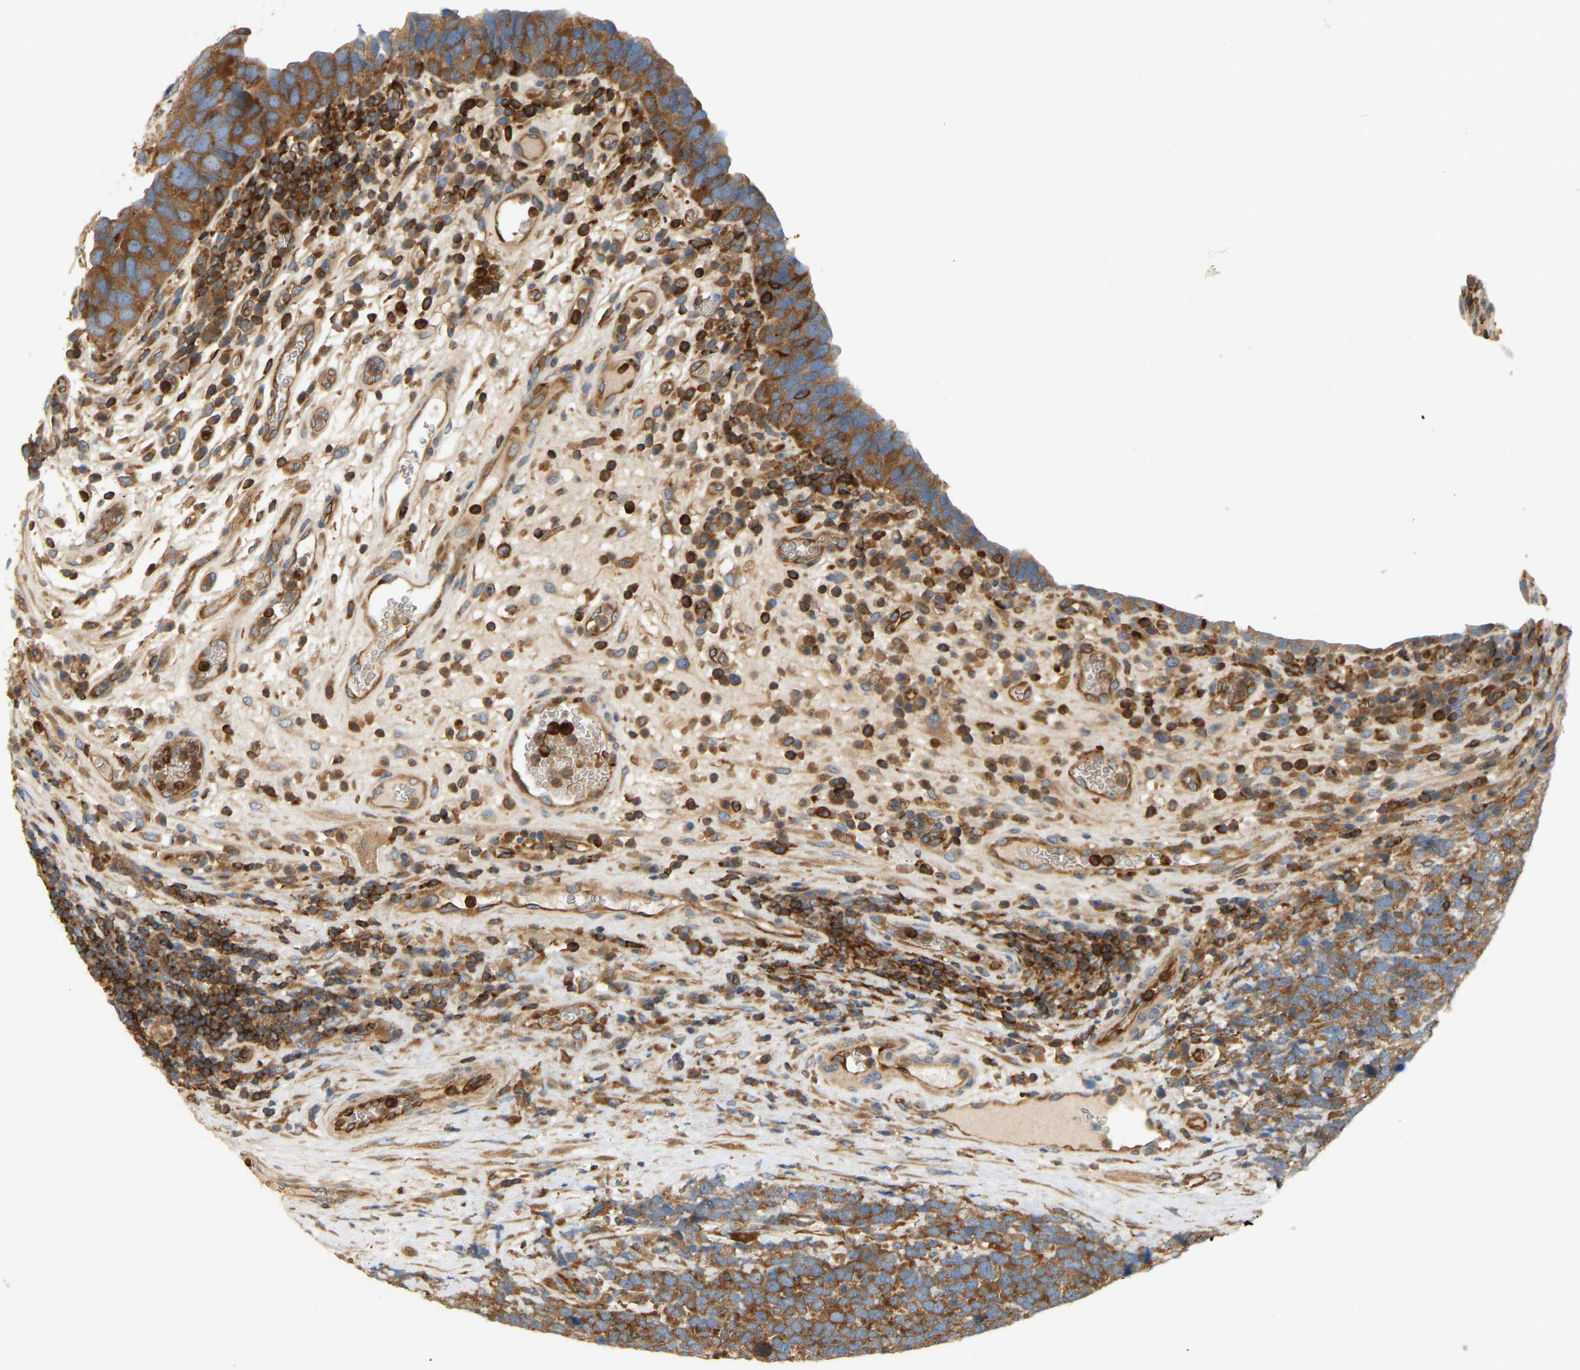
{"staining": {"intensity": "strong", "quantity": ">75%", "location": "cytoplasmic/membranous"}, "tissue": "urothelial cancer", "cell_type": "Tumor cells", "image_type": "cancer", "snomed": [{"axis": "morphology", "description": "Urothelial carcinoma, High grade"}, {"axis": "topography", "description": "Urinary bladder"}], "caption": "DAB (3,3'-diaminobenzidine) immunohistochemical staining of human urothelial cancer demonstrates strong cytoplasmic/membranous protein expression in about >75% of tumor cells.", "gene": "AKAP13", "patient": {"sex": "female", "age": 82}}